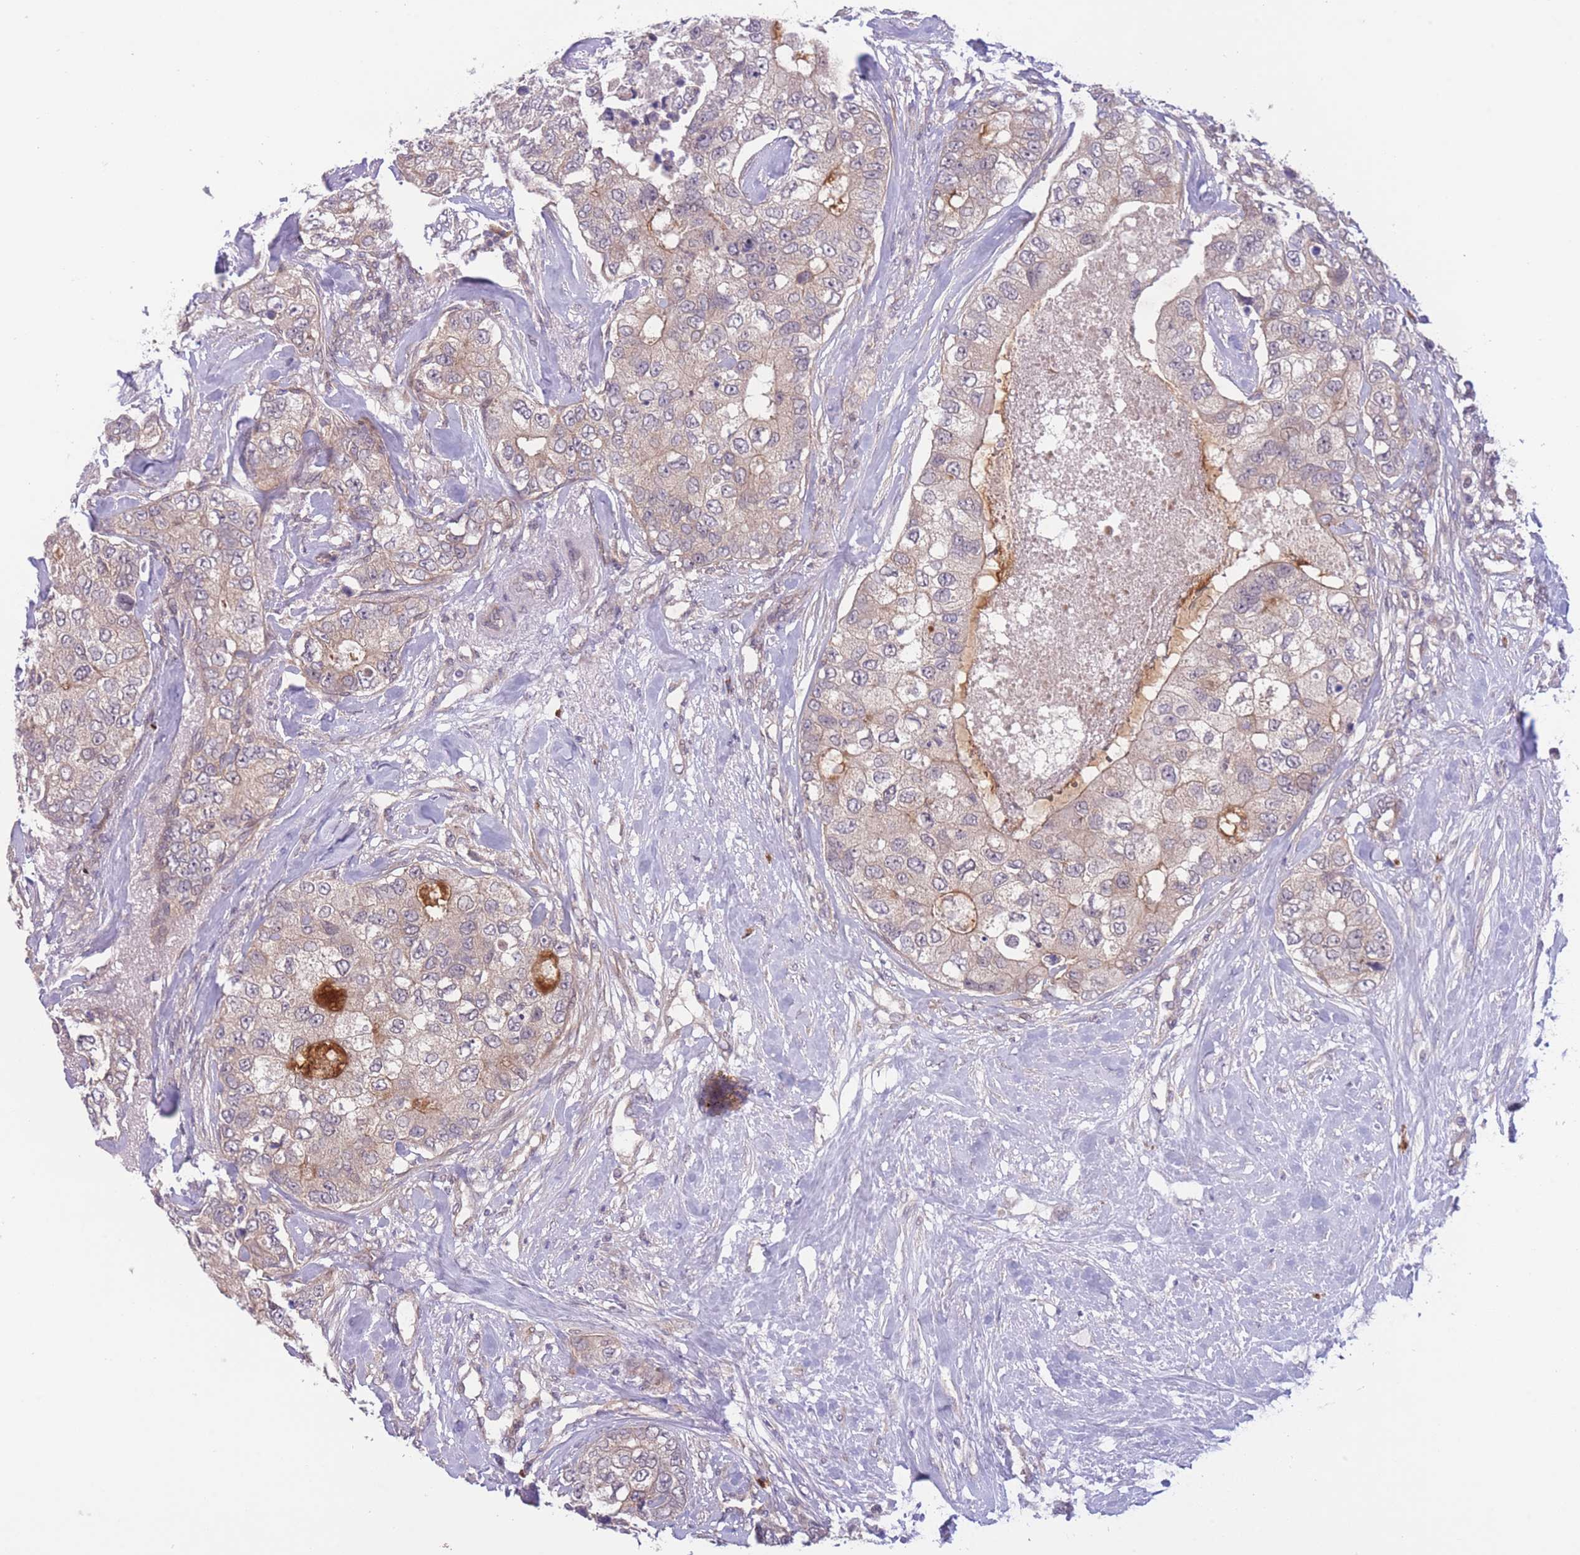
{"staining": {"intensity": "strong", "quantity": "<25%", "location": "cytoplasmic/membranous"}, "tissue": "breast cancer", "cell_type": "Tumor cells", "image_type": "cancer", "snomed": [{"axis": "morphology", "description": "Duct carcinoma"}, {"axis": "topography", "description": "Breast"}], "caption": "Strong cytoplasmic/membranous protein staining is identified in about <25% of tumor cells in breast infiltrating ductal carcinoma. Nuclei are stained in blue.", "gene": "CDC25B", "patient": {"sex": "female", "age": 62}}